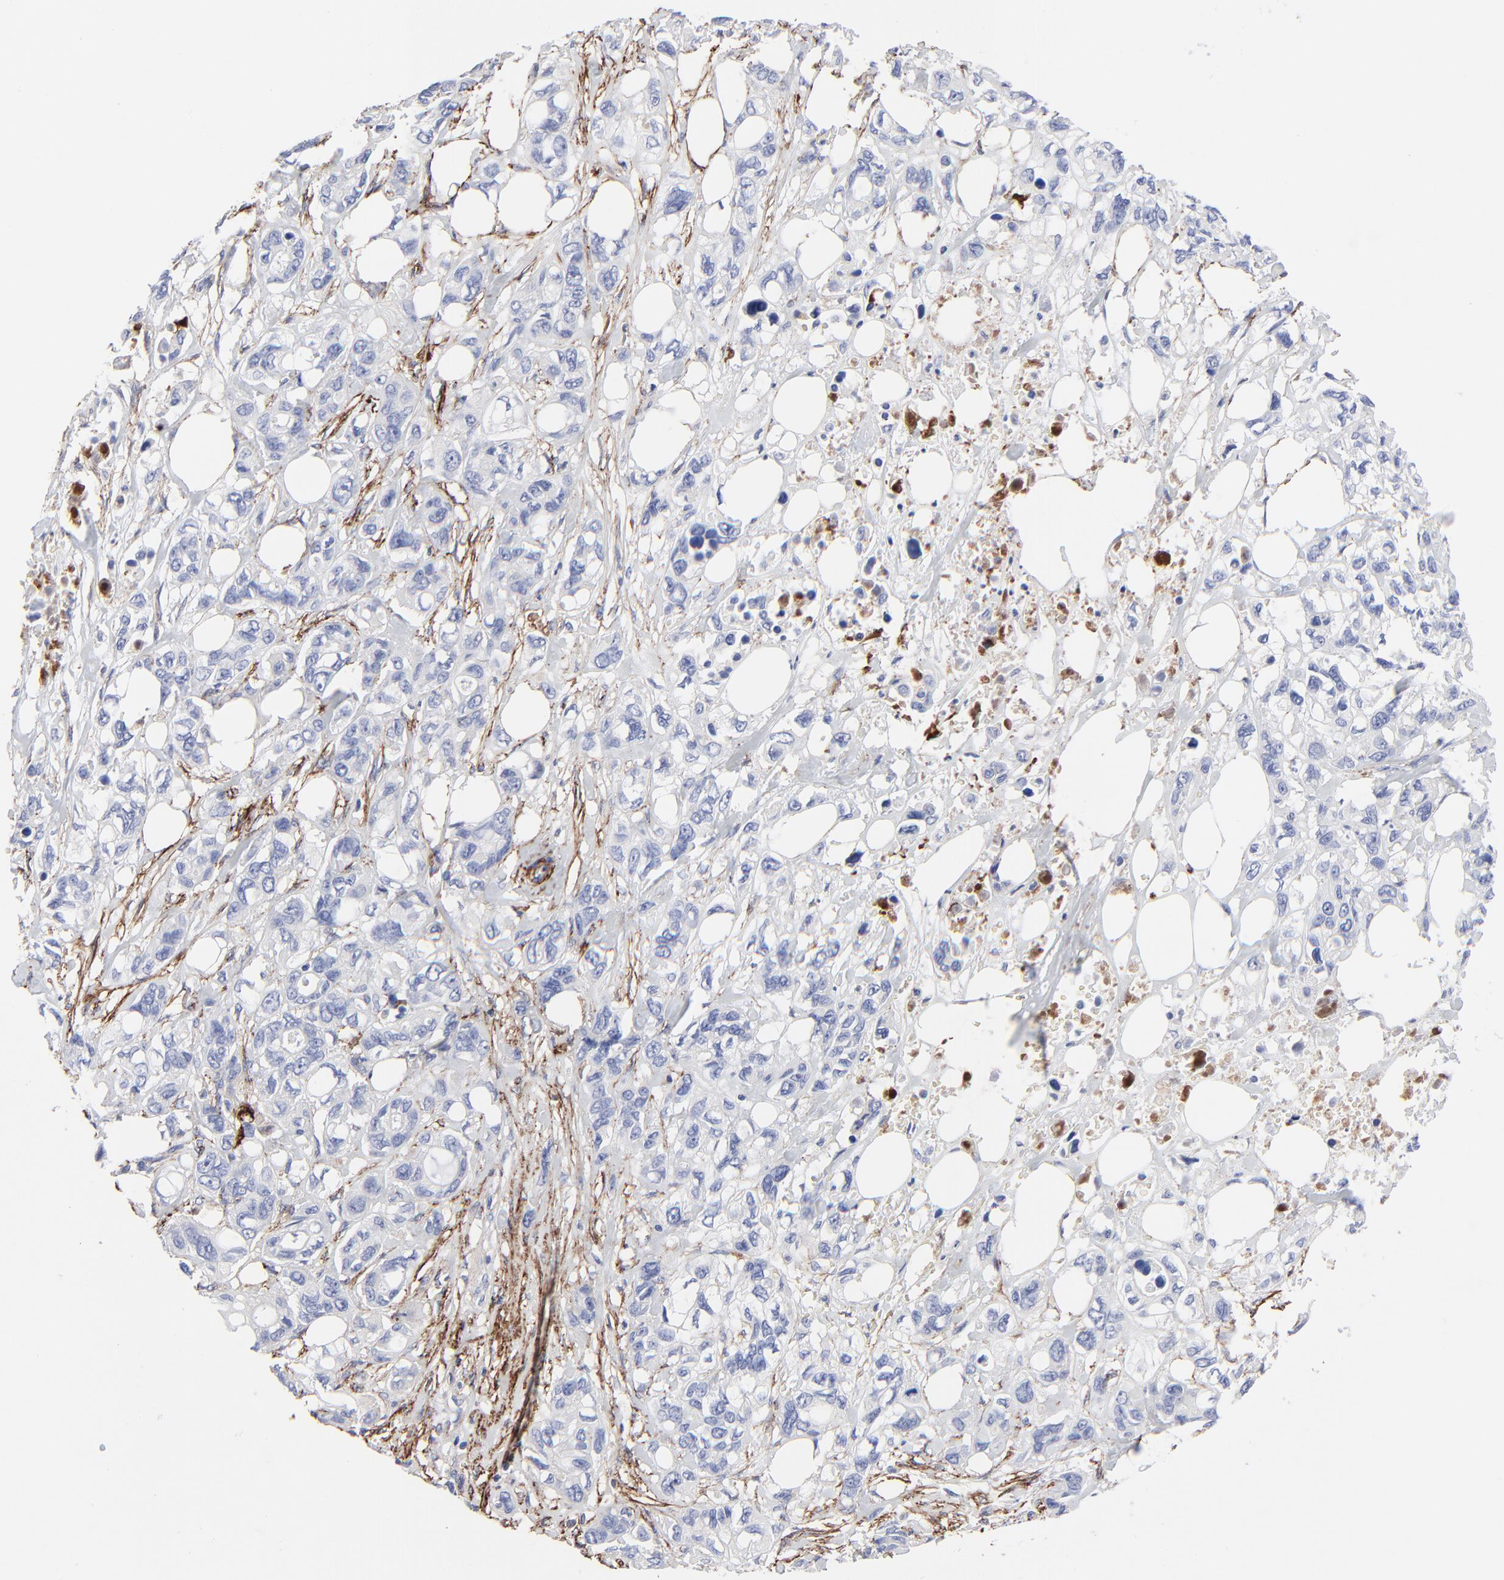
{"staining": {"intensity": "negative", "quantity": "none", "location": "none"}, "tissue": "stomach cancer", "cell_type": "Tumor cells", "image_type": "cancer", "snomed": [{"axis": "morphology", "description": "Adenocarcinoma, NOS"}, {"axis": "topography", "description": "Stomach, upper"}], "caption": "DAB (3,3'-diaminobenzidine) immunohistochemical staining of stomach cancer exhibits no significant expression in tumor cells.", "gene": "FBLN2", "patient": {"sex": "male", "age": 47}}